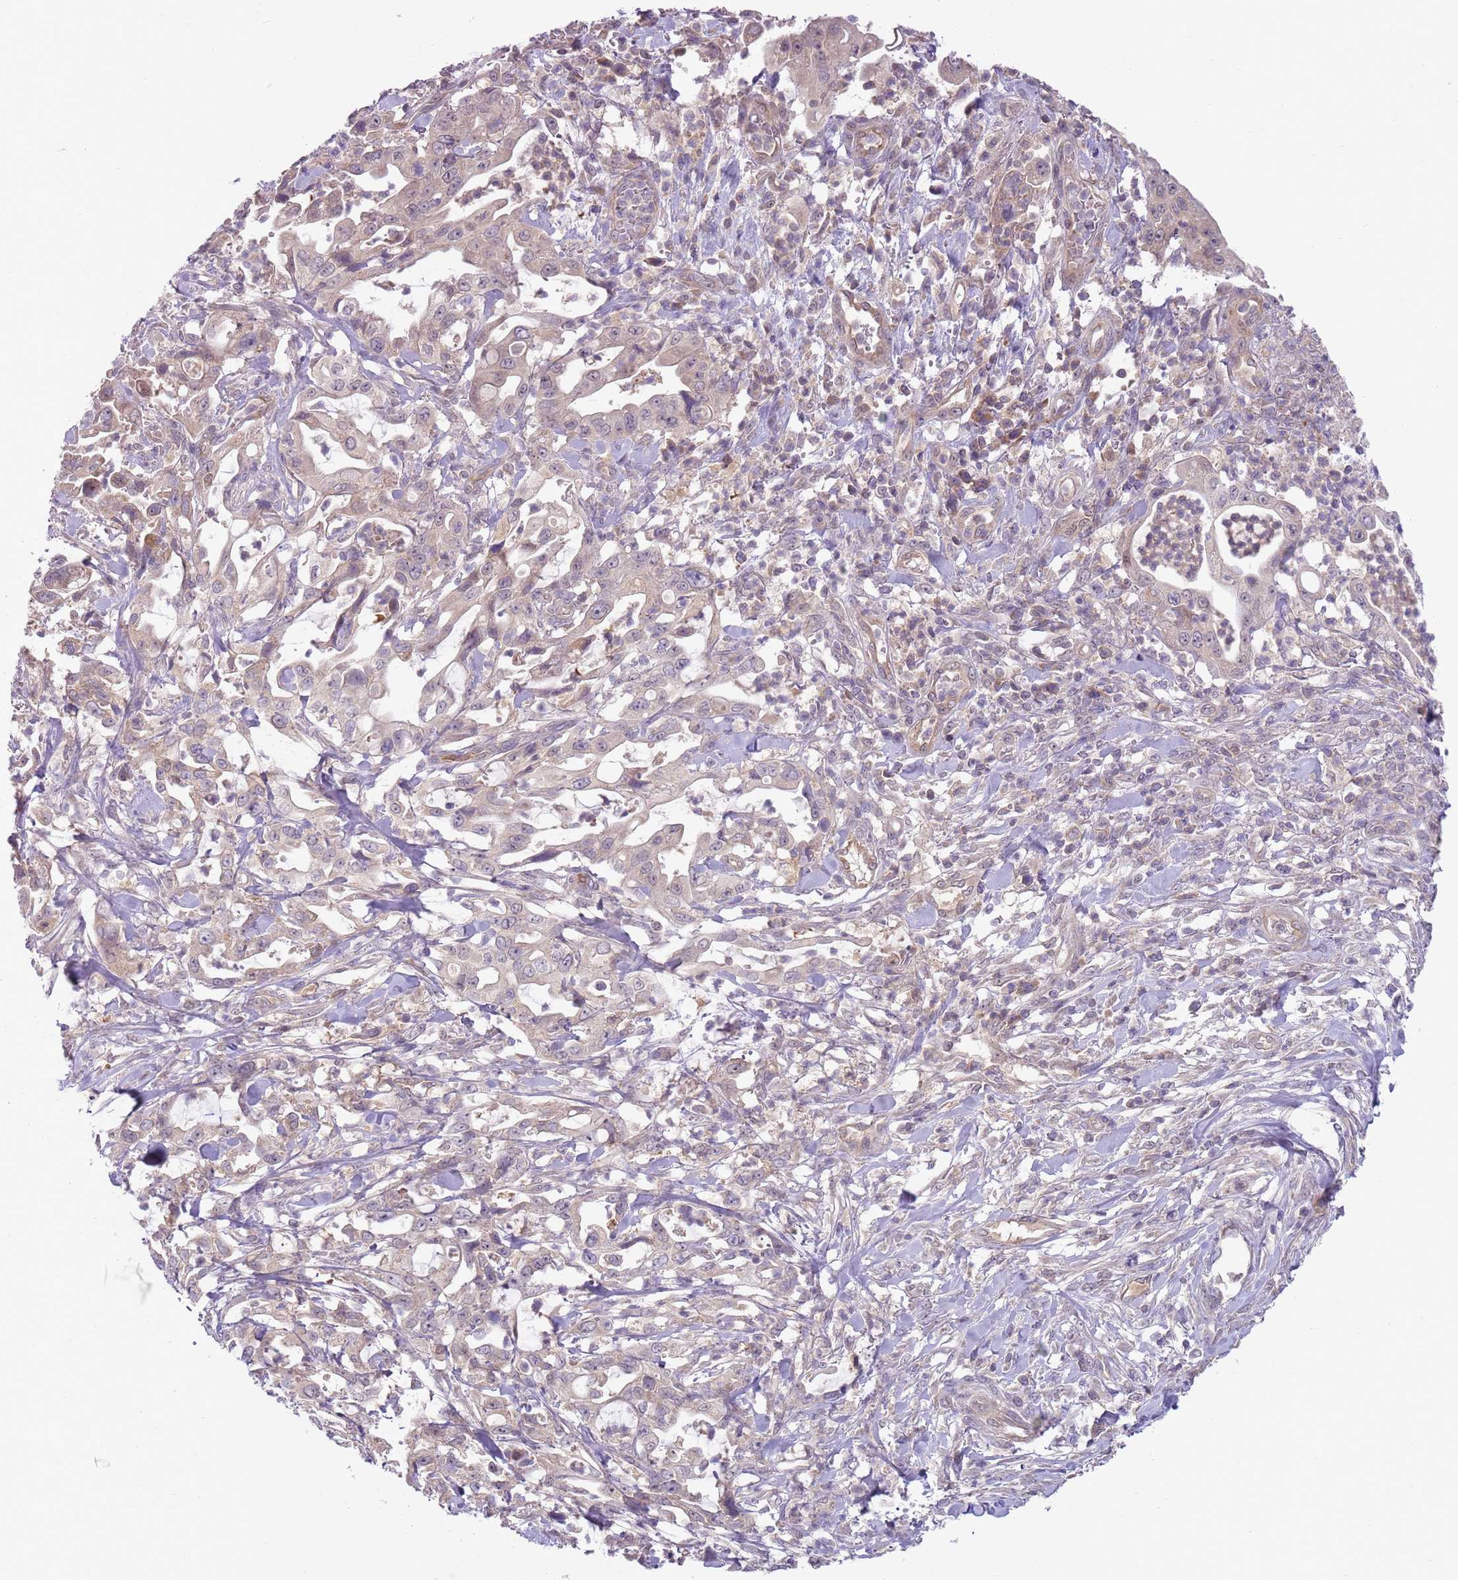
{"staining": {"intensity": "weak", "quantity": "25%-75%", "location": "cytoplasmic/membranous"}, "tissue": "pancreatic cancer", "cell_type": "Tumor cells", "image_type": "cancer", "snomed": [{"axis": "morphology", "description": "Adenocarcinoma, NOS"}, {"axis": "topography", "description": "Pancreas"}], "caption": "Brown immunohistochemical staining in human pancreatic cancer (adenocarcinoma) reveals weak cytoplasmic/membranous expression in about 25%-75% of tumor cells.", "gene": "SKOR2", "patient": {"sex": "female", "age": 61}}